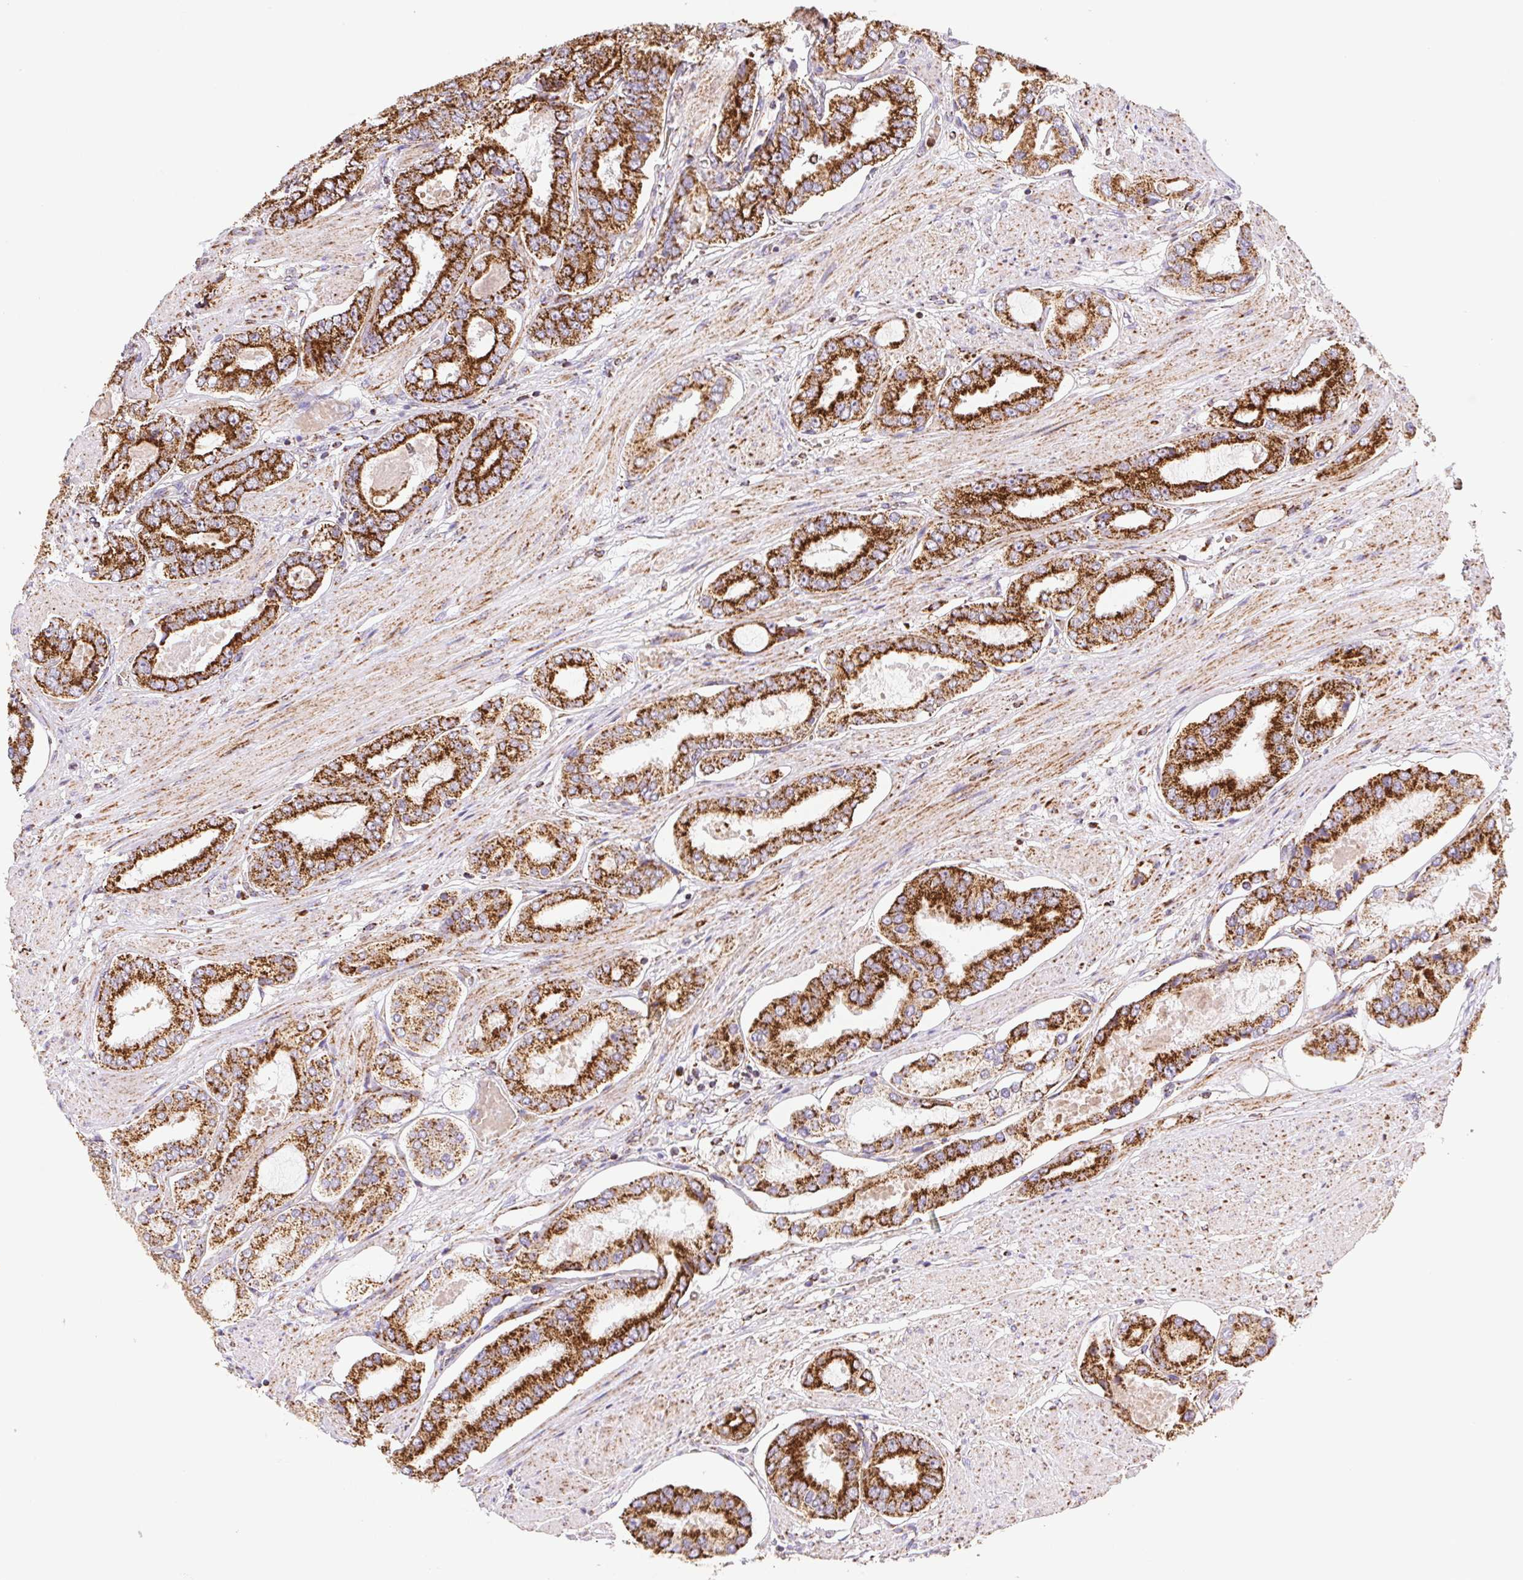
{"staining": {"intensity": "strong", "quantity": ">75%", "location": "cytoplasmic/membranous"}, "tissue": "prostate cancer", "cell_type": "Tumor cells", "image_type": "cancer", "snomed": [{"axis": "morphology", "description": "Adenocarcinoma, High grade"}, {"axis": "topography", "description": "Prostate"}], "caption": "Protein staining of high-grade adenocarcinoma (prostate) tissue exhibits strong cytoplasmic/membranous expression in about >75% of tumor cells.", "gene": "NIPSNAP2", "patient": {"sex": "male", "age": 63}}